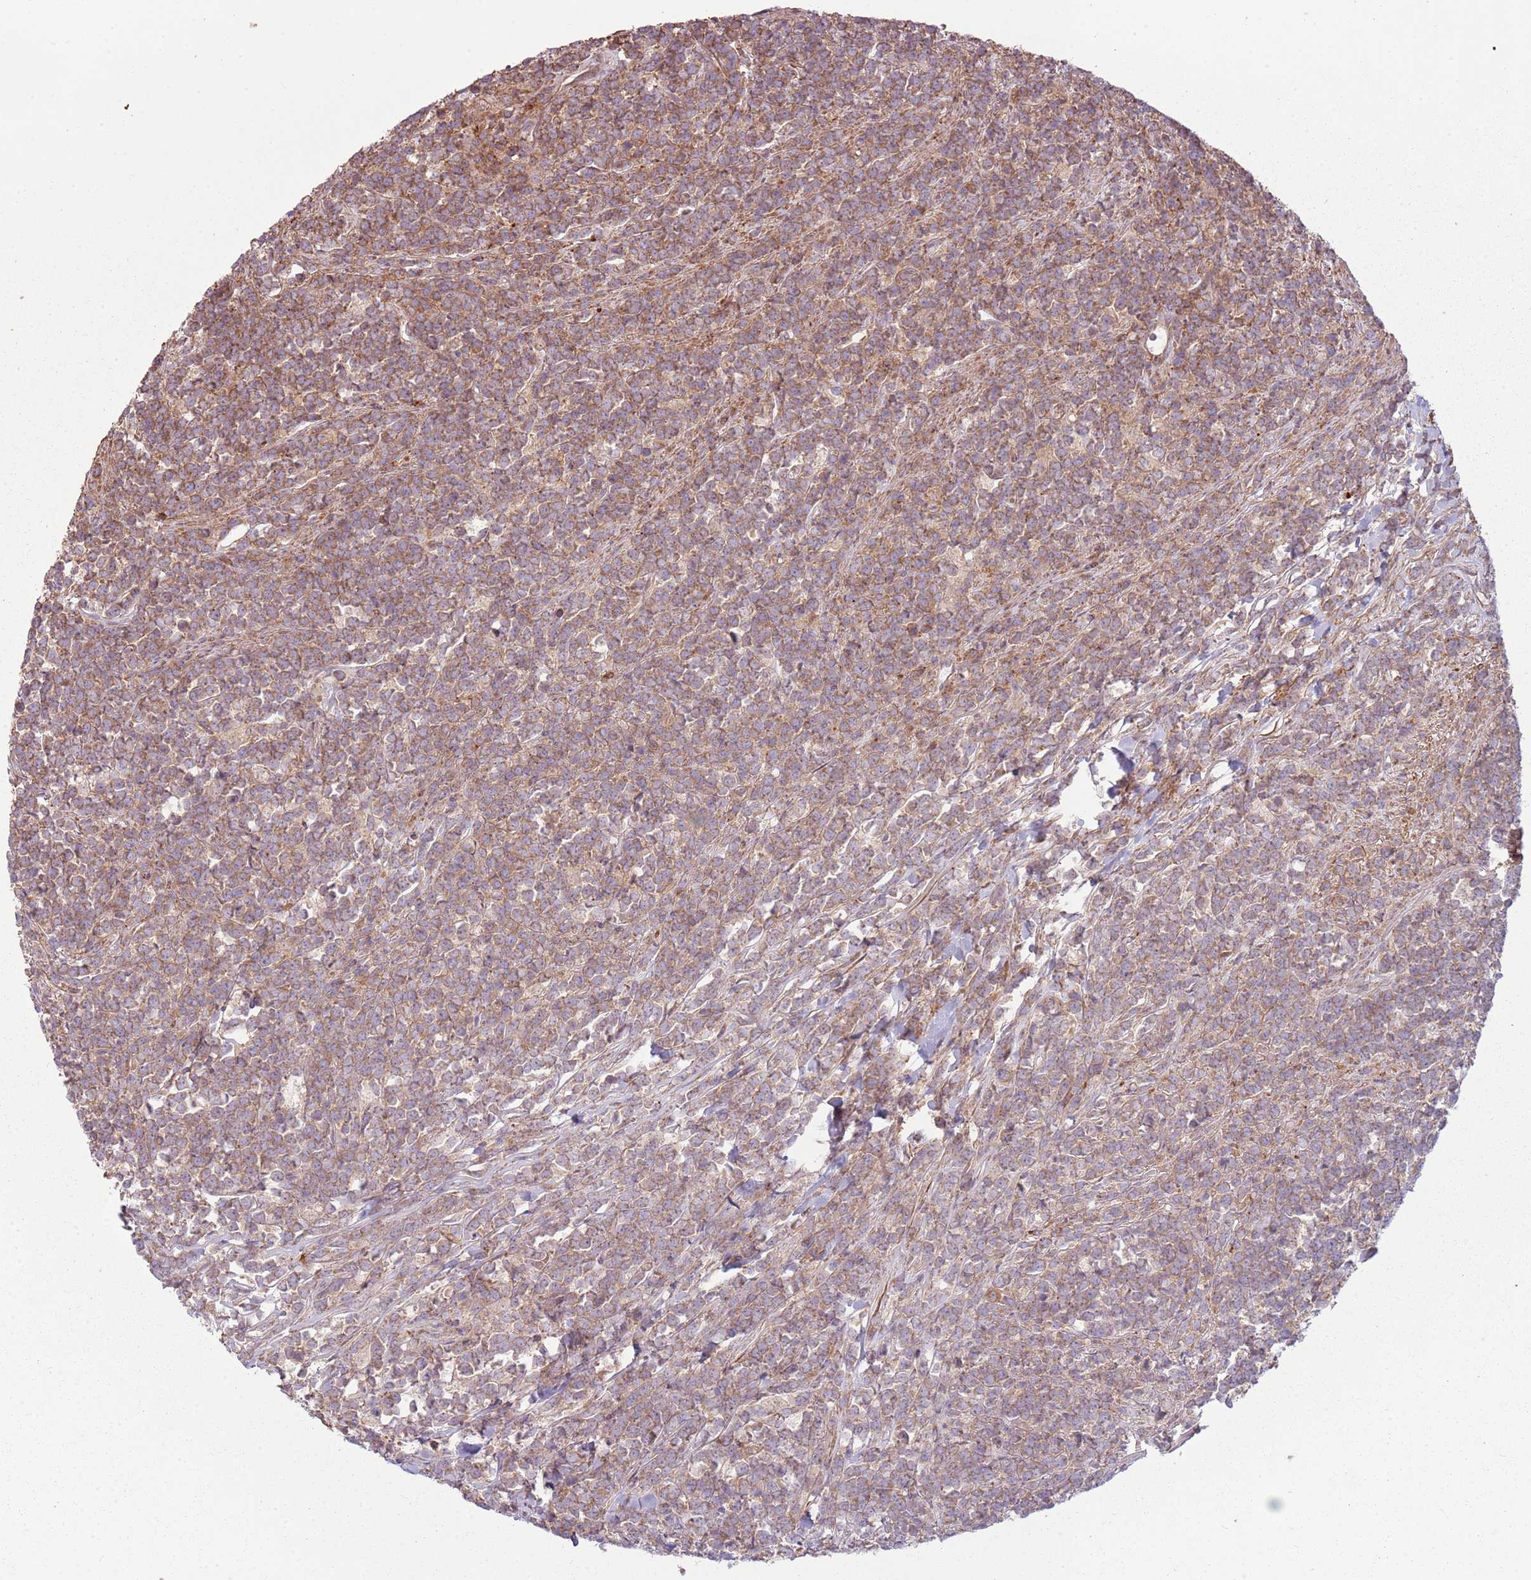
{"staining": {"intensity": "moderate", "quantity": "25%-75%", "location": "cytoplasmic/membranous"}, "tissue": "lymphoma", "cell_type": "Tumor cells", "image_type": "cancer", "snomed": [{"axis": "morphology", "description": "Malignant lymphoma, non-Hodgkin's type, High grade"}, {"axis": "topography", "description": "Small intestine"}, {"axis": "topography", "description": "Colon"}], "caption": "Immunohistochemistry (IHC) of human high-grade malignant lymphoma, non-Hodgkin's type shows medium levels of moderate cytoplasmic/membranous staining in about 25%-75% of tumor cells. (DAB IHC, brown staining for protein, blue staining for nuclei).", "gene": "RPL21", "patient": {"sex": "male", "age": 8}}